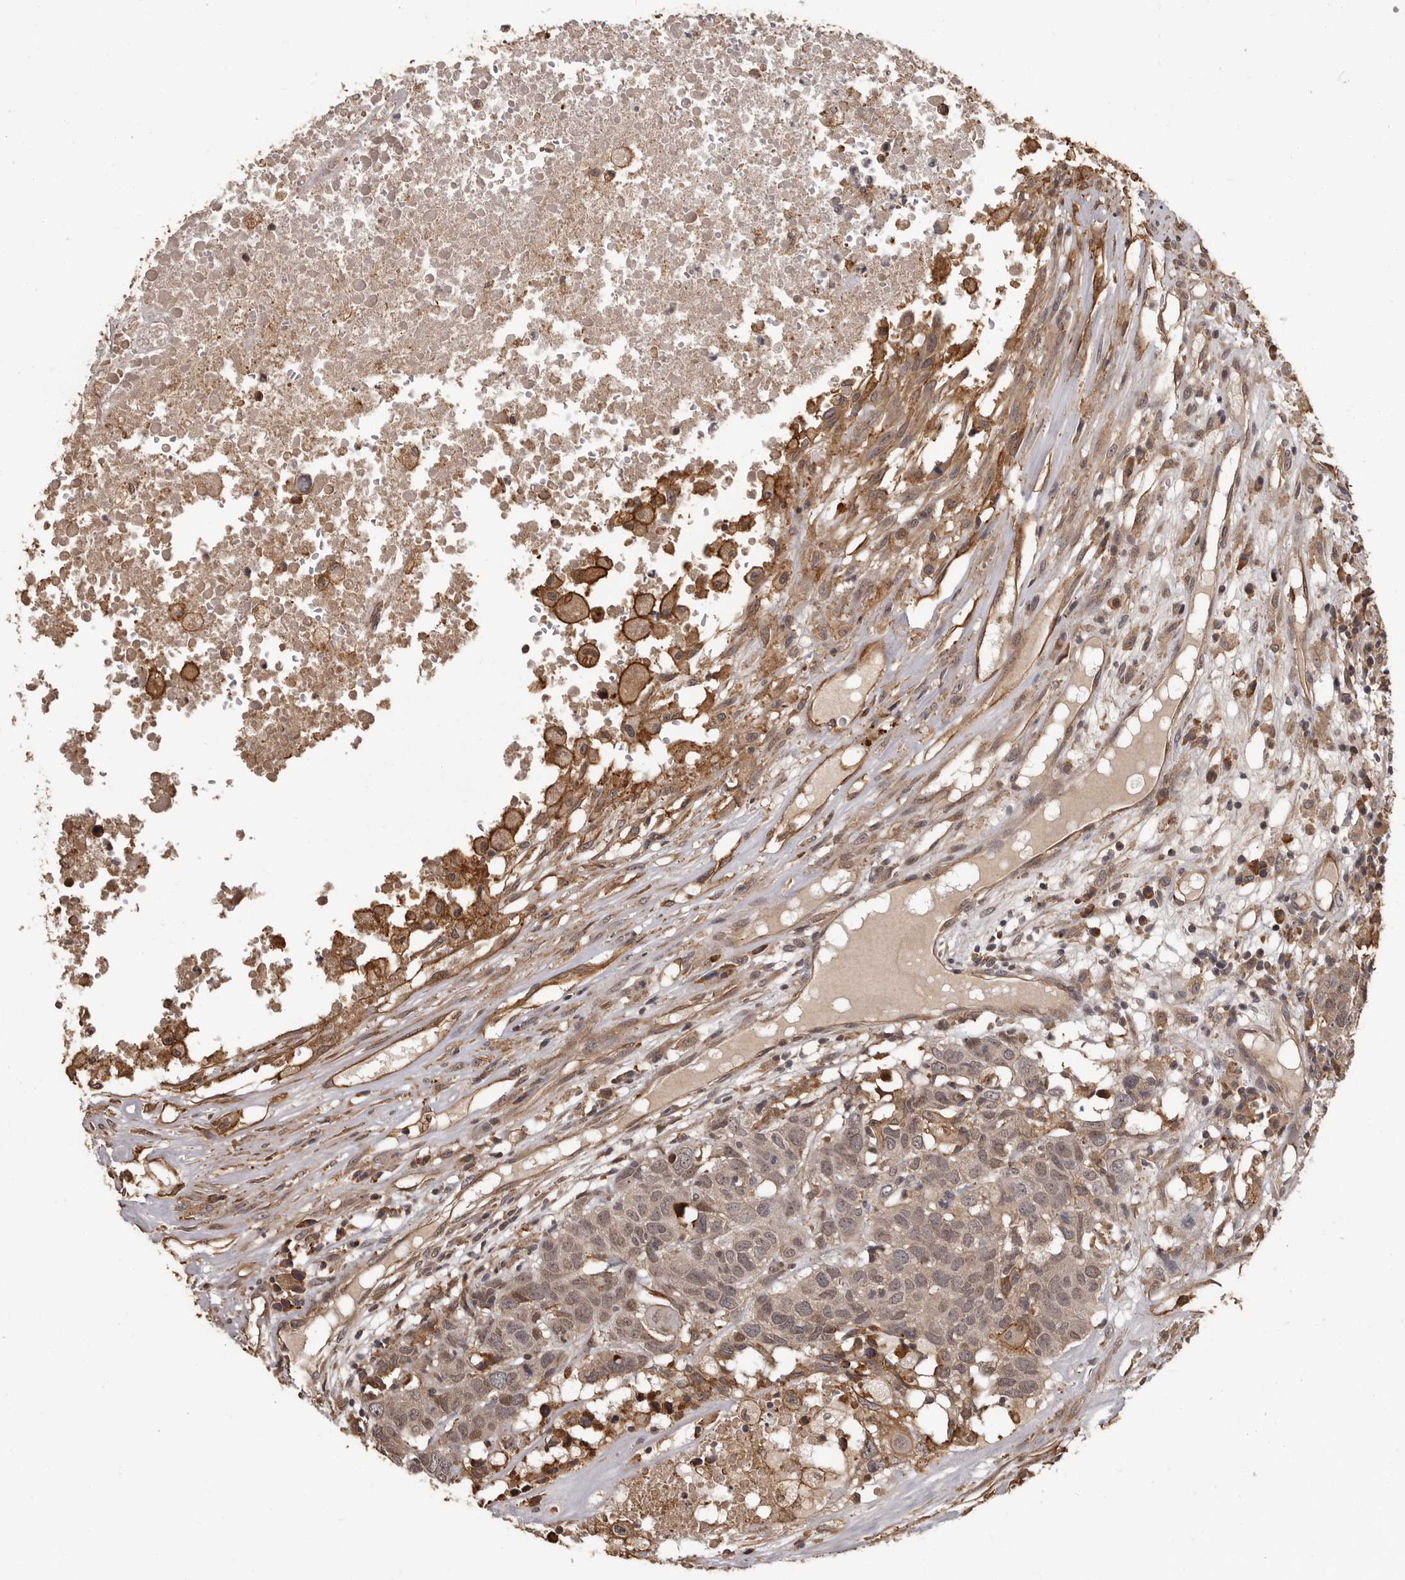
{"staining": {"intensity": "weak", "quantity": "25%-75%", "location": "cytoplasmic/membranous,nuclear"}, "tissue": "head and neck cancer", "cell_type": "Tumor cells", "image_type": "cancer", "snomed": [{"axis": "morphology", "description": "Squamous cell carcinoma, NOS"}, {"axis": "topography", "description": "Head-Neck"}], "caption": "Tumor cells display weak cytoplasmic/membranous and nuclear staining in about 25%-75% of cells in head and neck cancer (squamous cell carcinoma). Nuclei are stained in blue.", "gene": "SLITRK6", "patient": {"sex": "male", "age": 66}}